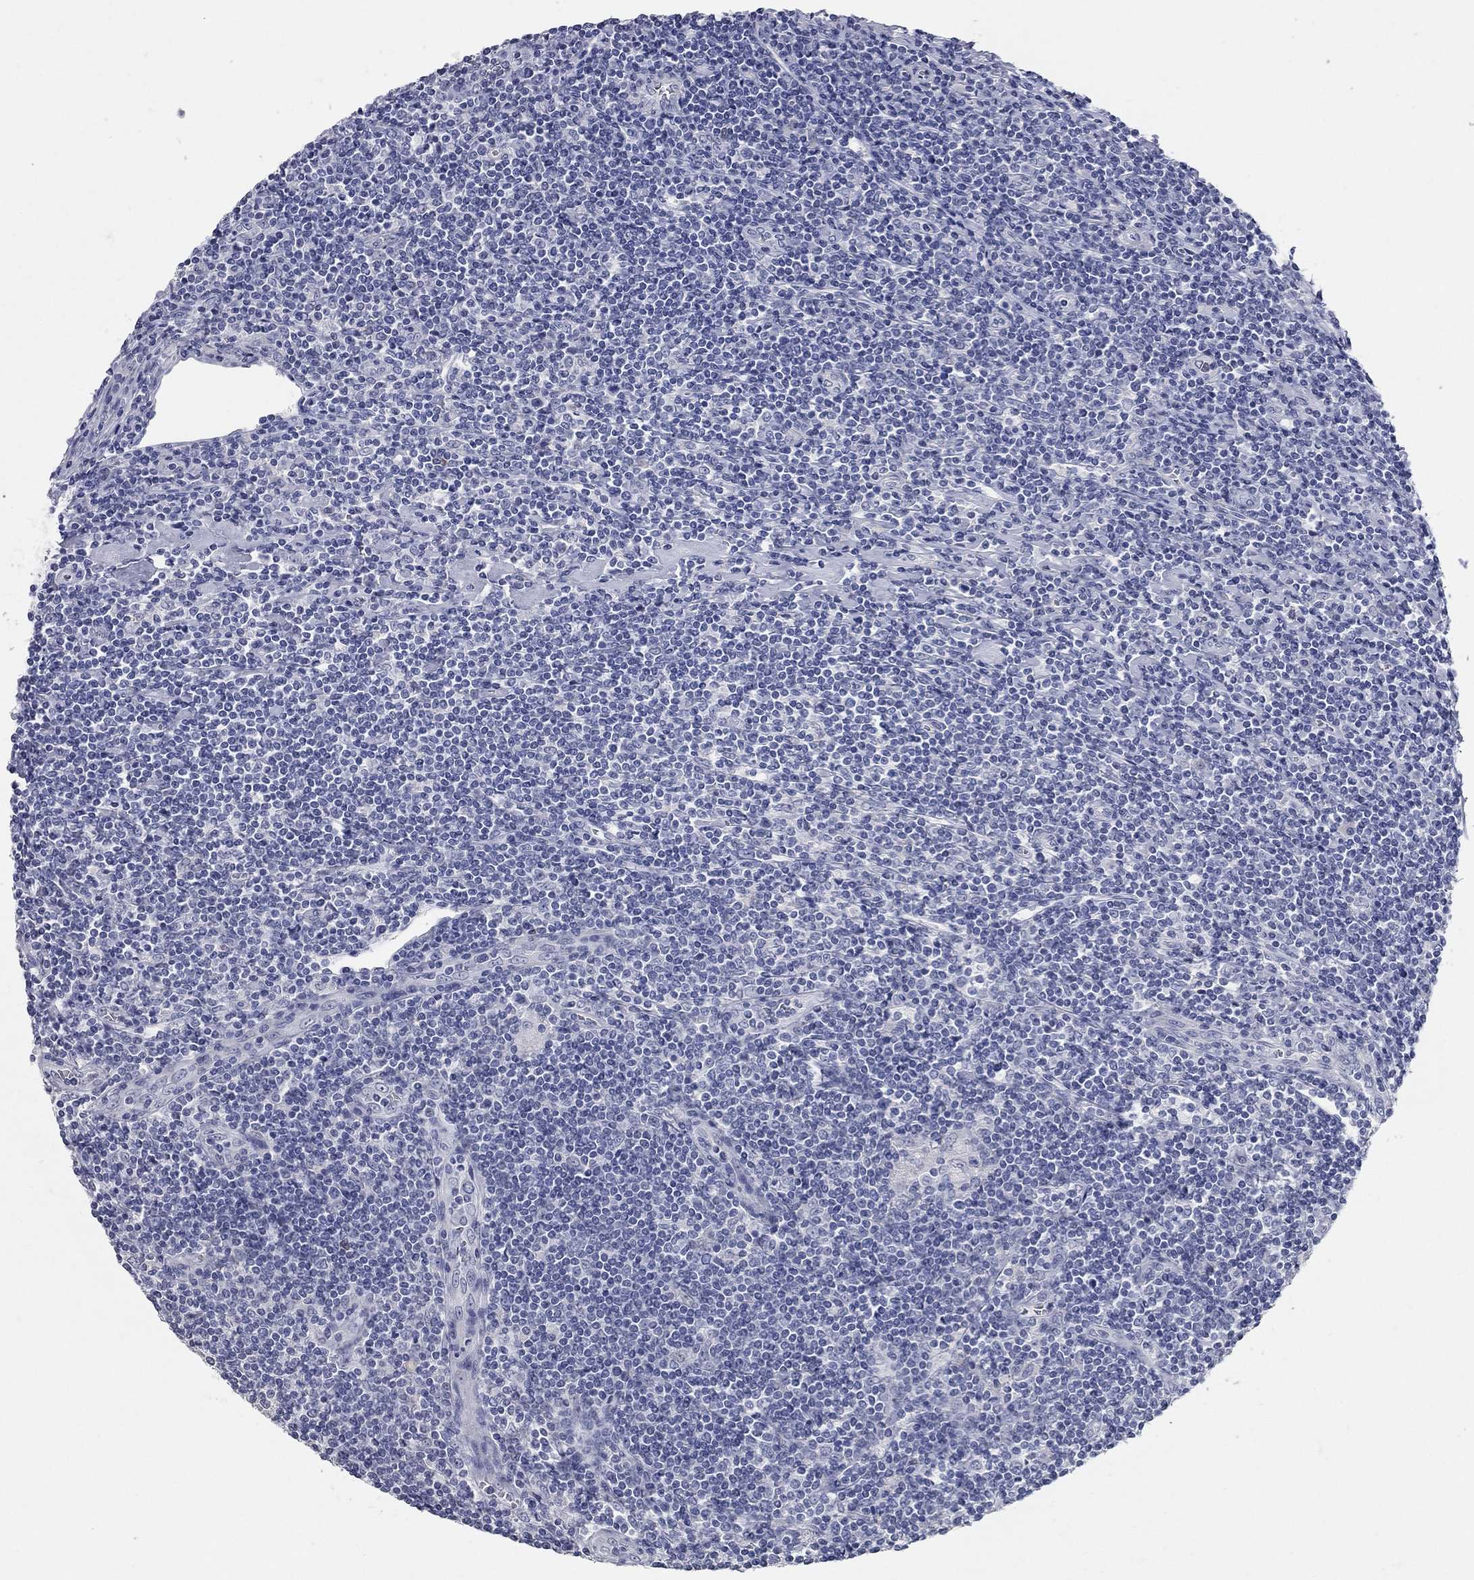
{"staining": {"intensity": "negative", "quantity": "none", "location": "none"}, "tissue": "lymphoma", "cell_type": "Tumor cells", "image_type": "cancer", "snomed": [{"axis": "morphology", "description": "Hodgkin's disease, NOS"}, {"axis": "topography", "description": "Lymph node"}], "caption": "Lymphoma stained for a protein using IHC demonstrates no expression tumor cells.", "gene": "SYT12", "patient": {"sex": "male", "age": 40}}